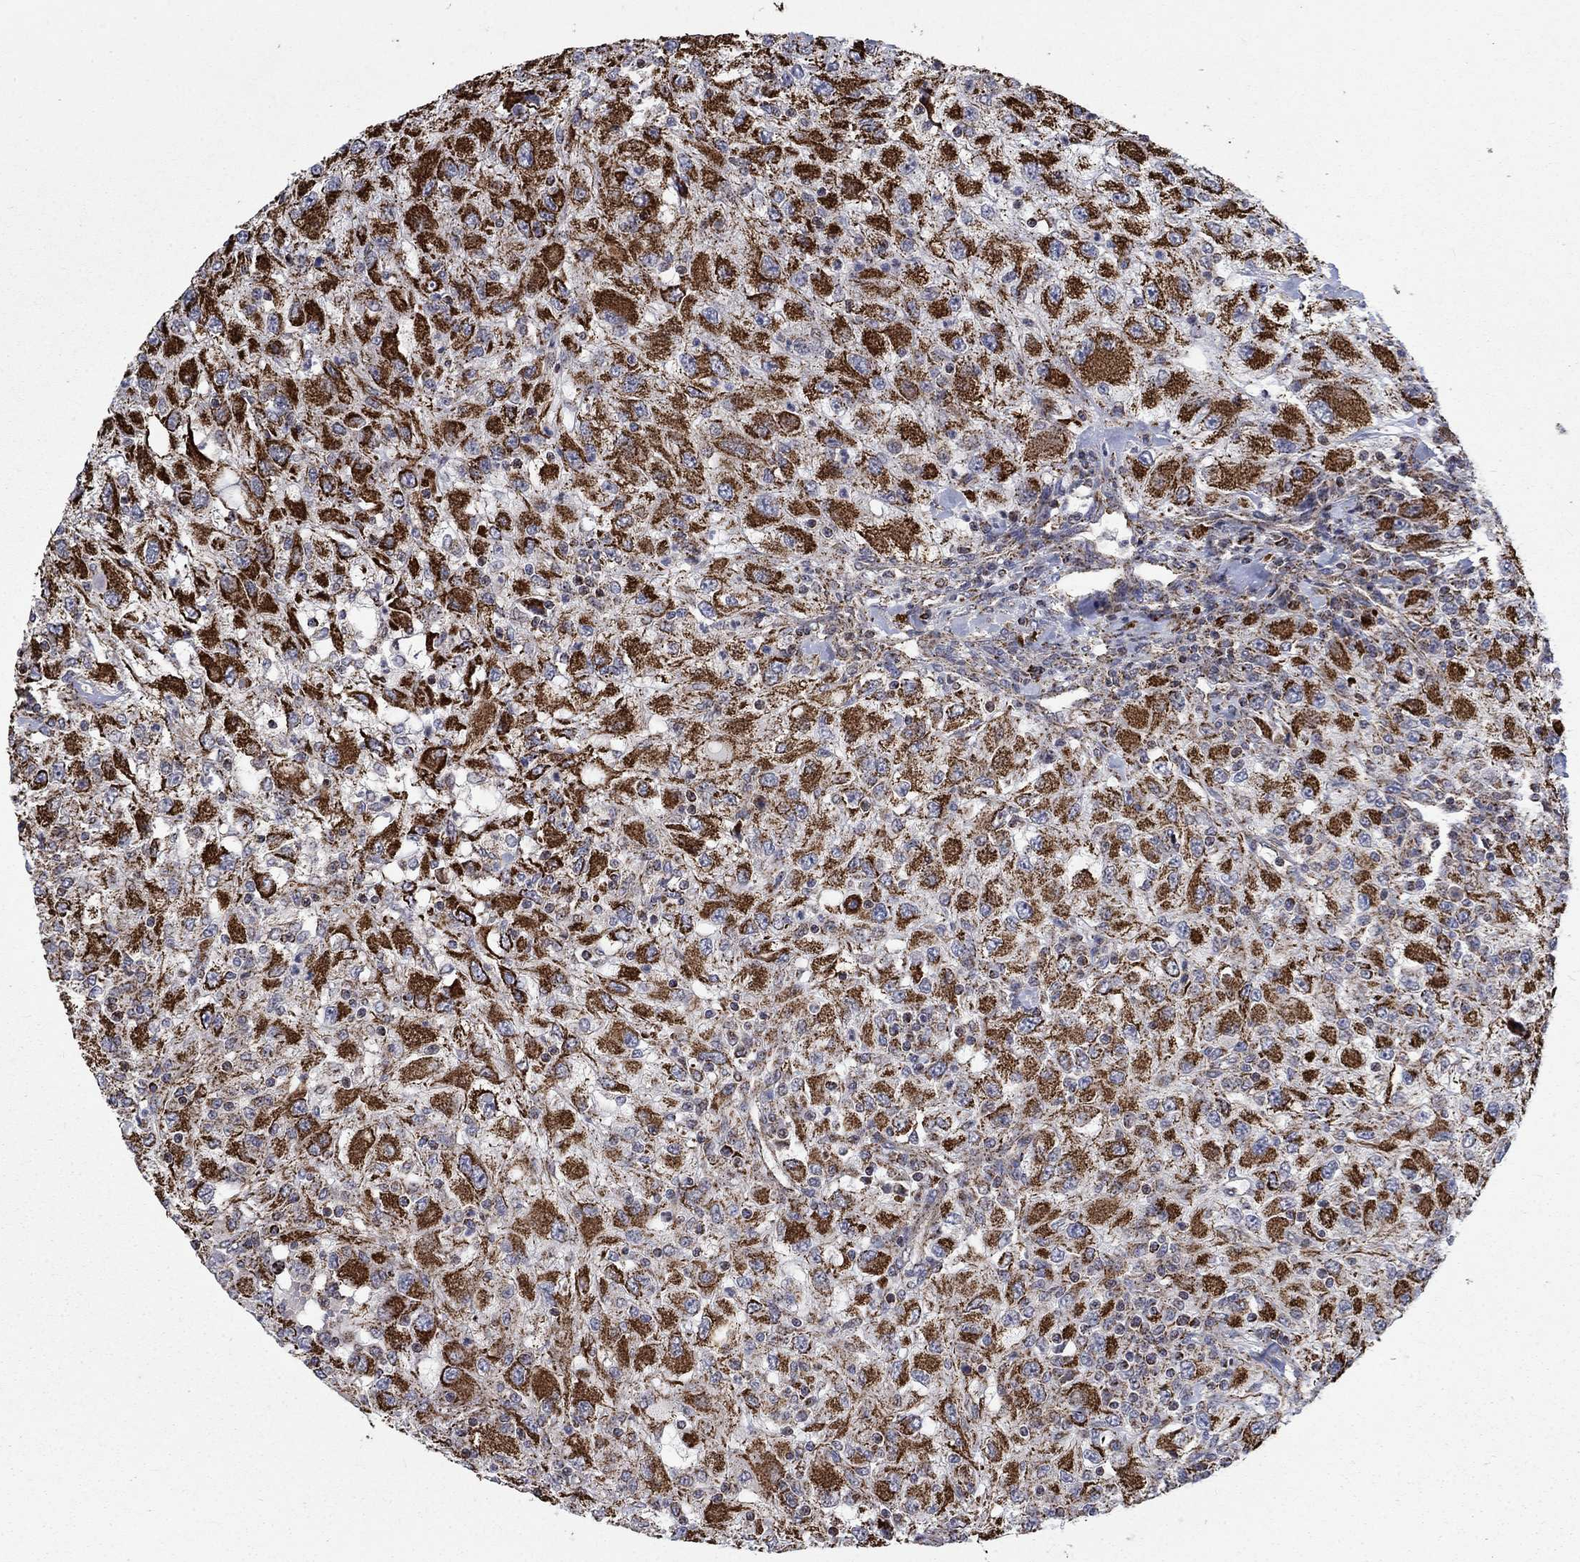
{"staining": {"intensity": "strong", "quantity": ">75%", "location": "cytoplasmic/membranous"}, "tissue": "renal cancer", "cell_type": "Tumor cells", "image_type": "cancer", "snomed": [{"axis": "morphology", "description": "Adenocarcinoma, NOS"}, {"axis": "topography", "description": "Kidney"}], "caption": "Adenocarcinoma (renal) stained with a brown dye exhibits strong cytoplasmic/membranous positive expression in approximately >75% of tumor cells.", "gene": "MOAP1", "patient": {"sex": "female", "age": 67}}